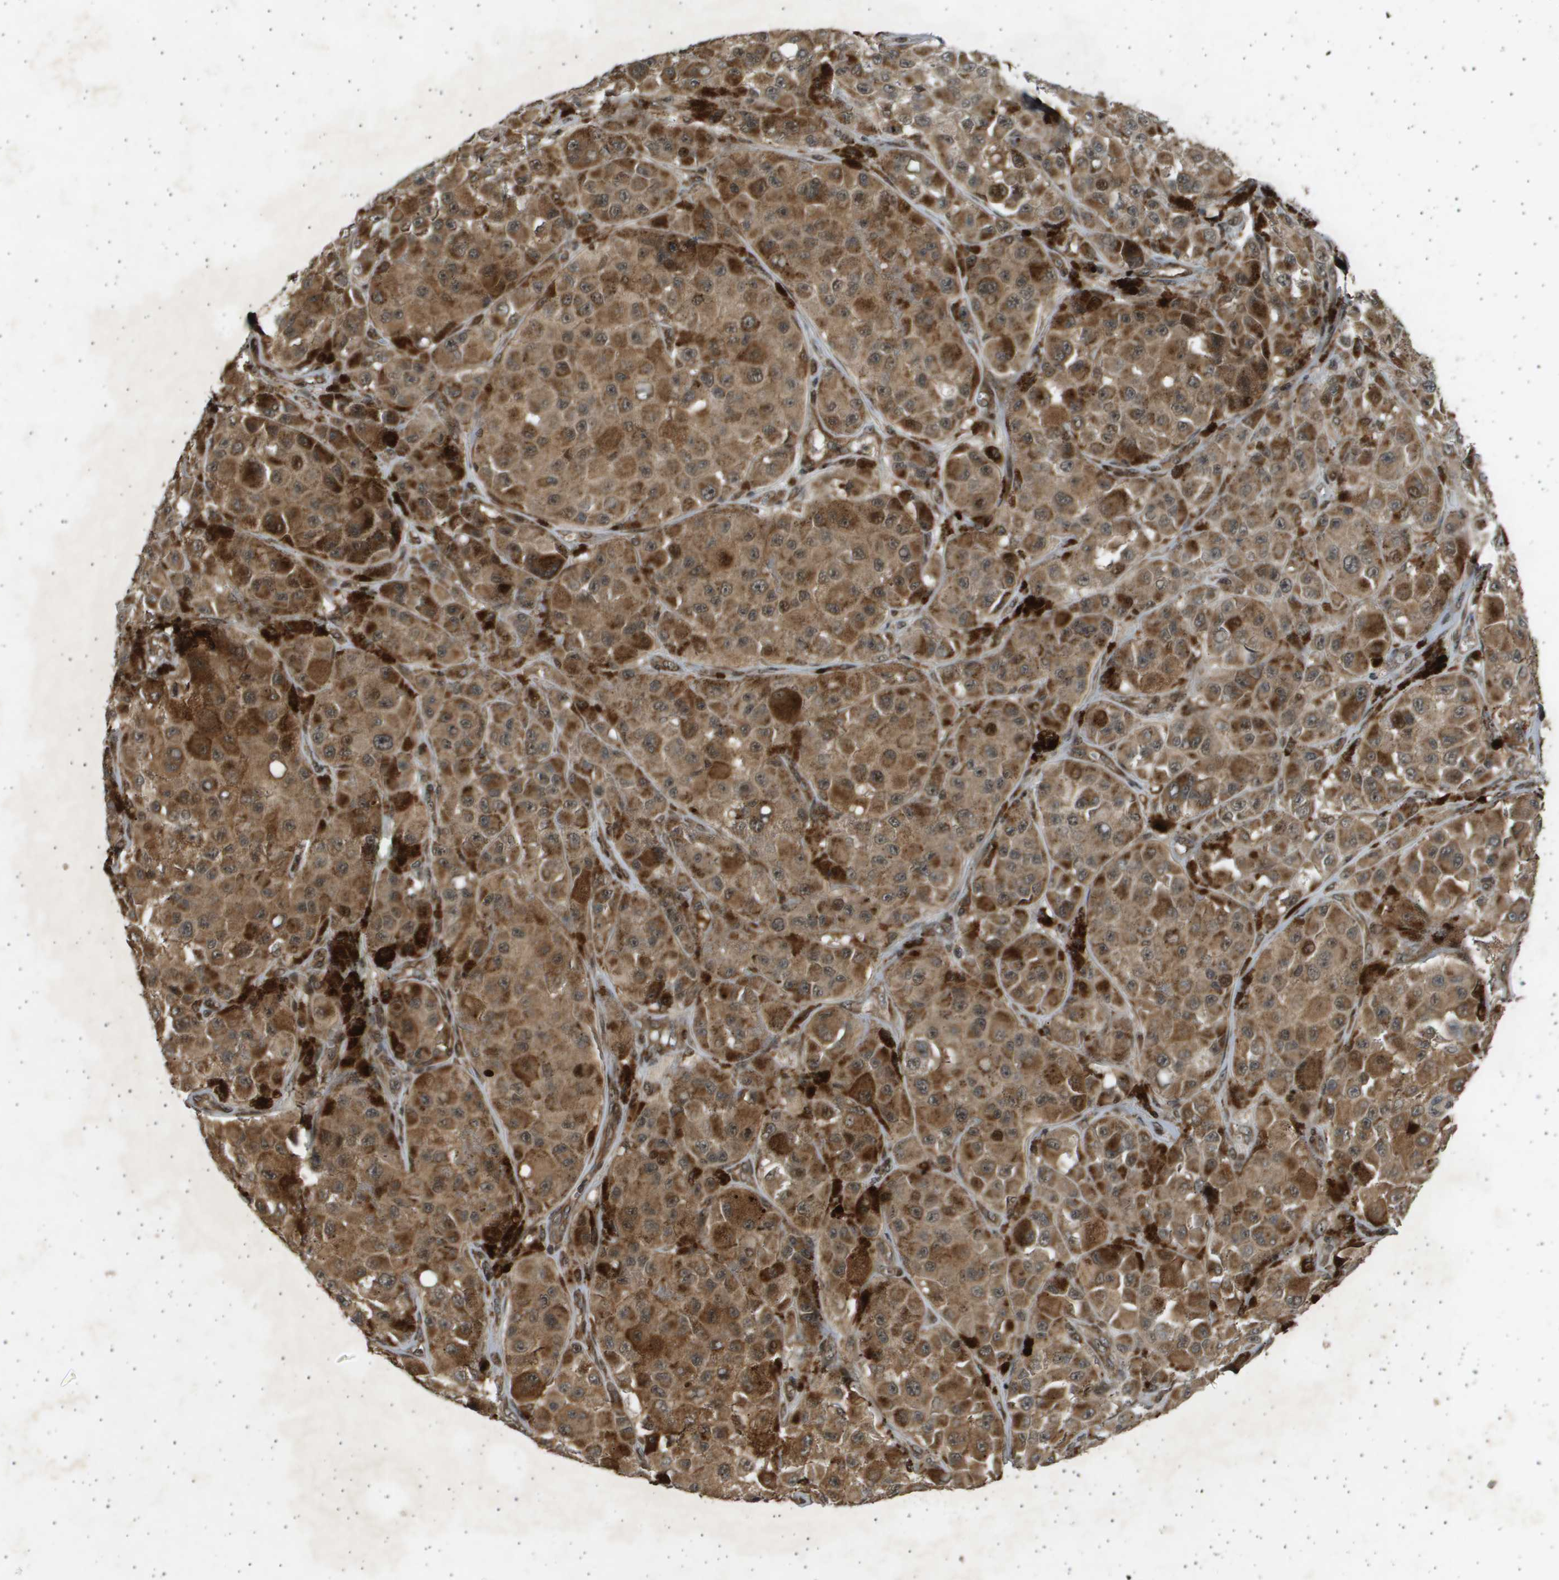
{"staining": {"intensity": "moderate", "quantity": ">75%", "location": "cytoplasmic/membranous,nuclear"}, "tissue": "melanoma", "cell_type": "Tumor cells", "image_type": "cancer", "snomed": [{"axis": "morphology", "description": "Malignant melanoma, NOS"}, {"axis": "topography", "description": "Skin"}], "caption": "An immunohistochemistry (IHC) photomicrograph of tumor tissue is shown. Protein staining in brown shows moderate cytoplasmic/membranous and nuclear positivity in malignant melanoma within tumor cells.", "gene": "TNRC6A", "patient": {"sex": "male", "age": 84}}